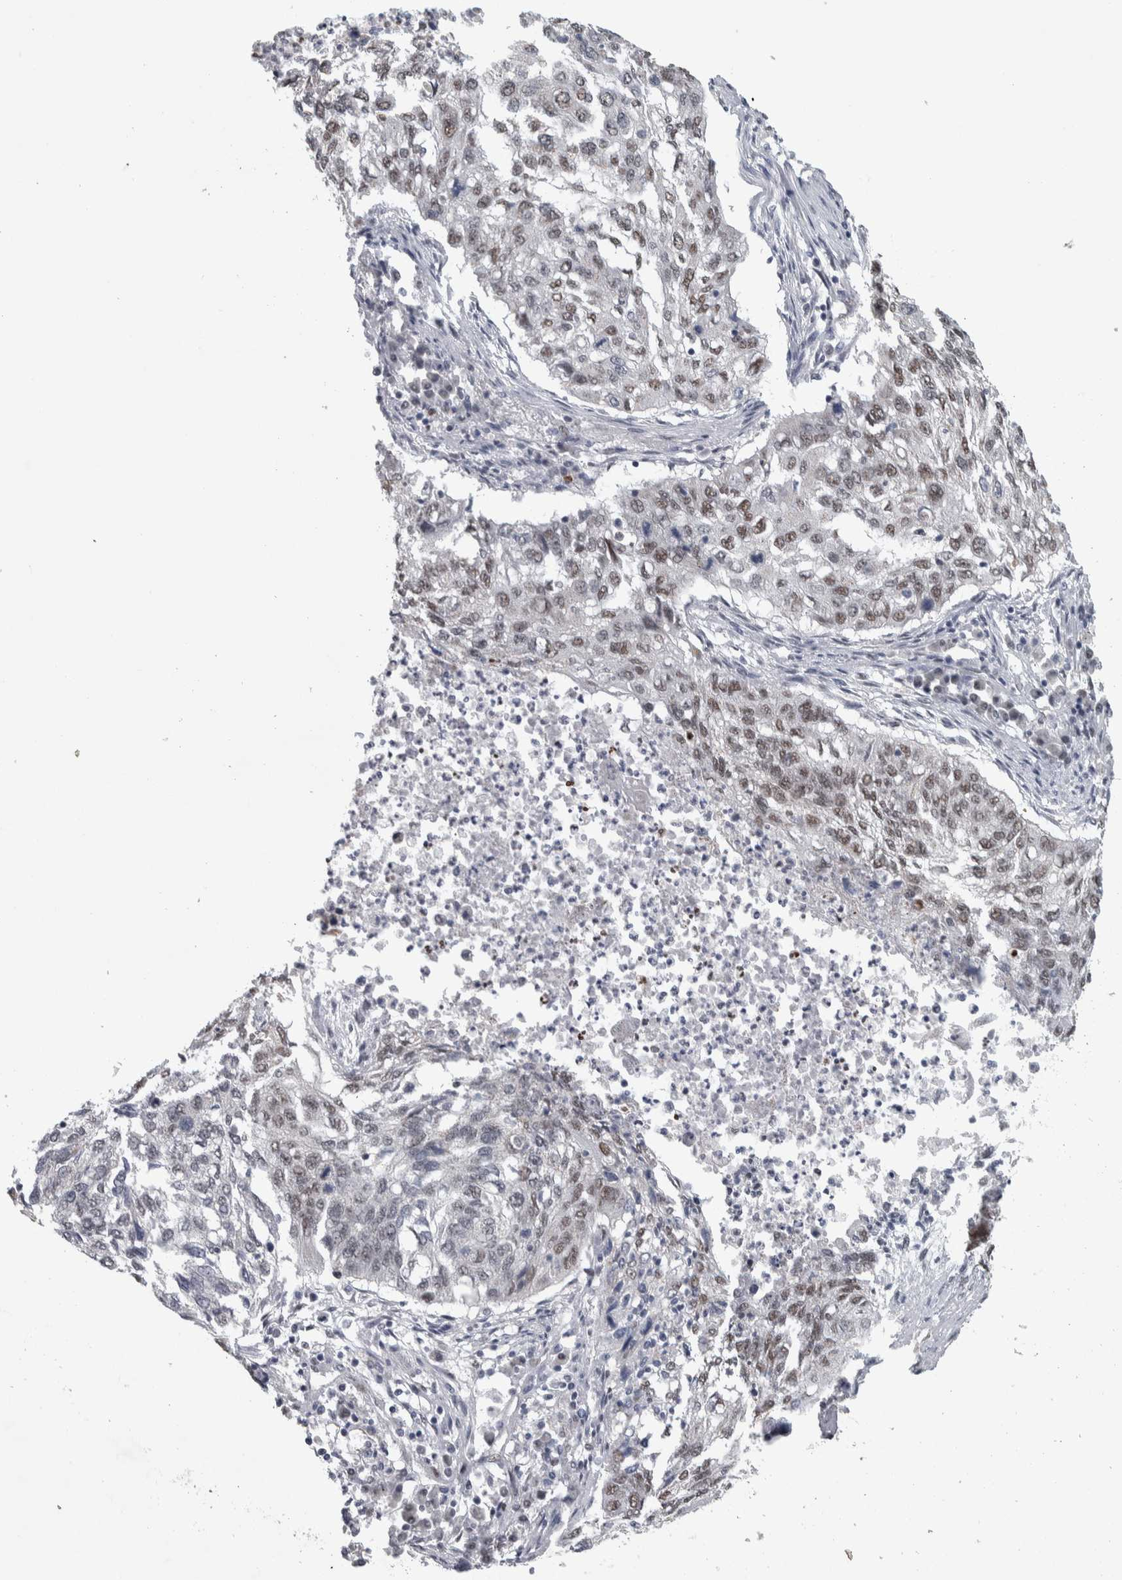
{"staining": {"intensity": "moderate", "quantity": "25%-75%", "location": "nuclear"}, "tissue": "lung cancer", "cell_type": "Tumor cells", "image_type": "cancer", "snomed": [{"axis": "morphology", "description": "Squamous cell carcinoma, NOS"}, {"axis": "topography", "description": "Lung"}], "caption": "Human lung squamous cell carcinoma stained with a protein marker demonstrates moderate staining in tumor cells.", "gene": "HEXIM2", "patient": {"sex": "female", "age": 63}}